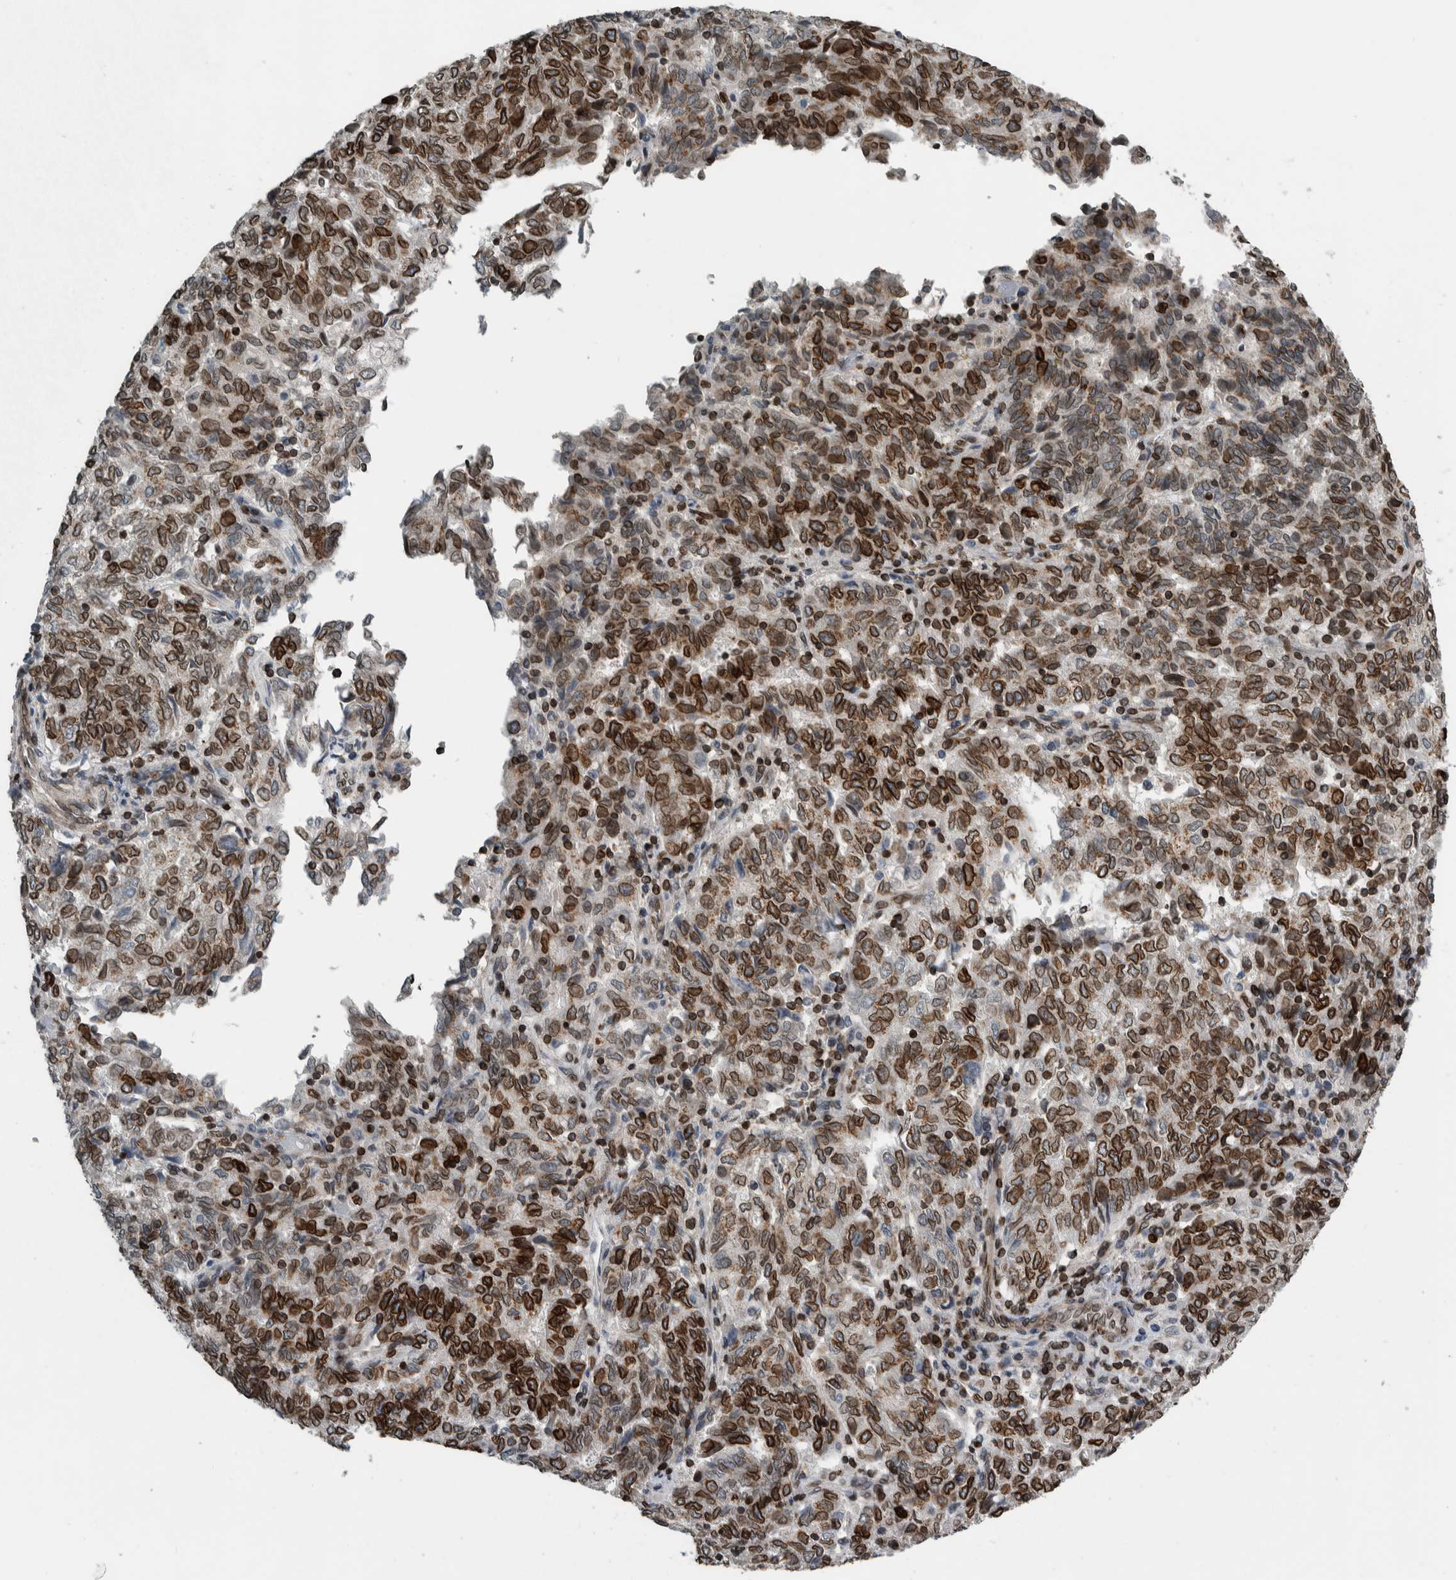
{"staining": {"intensity": "strong", "quantity": ">75%", "location": "cytoplasmic/membranous,nuclear"}, "tissue": "endometrial cancer", "cell_type": "Tumor cells", "image_type": "cancer", "snomed": [{"axis": "morphology", "description": "Adenocarcinoma, NOS"}, {"axis": "topography", "description": "Endometrium"}], "caption": "Brown immunohistochemical staining in endometrial cancer (adenocarcinoma) demonstrates strong cytoplasmic/membranous and nuclear positivity in about >75% of tumor cells.", "gene": "FAM135B", "patient": {"sex": "female", "age": 80}}